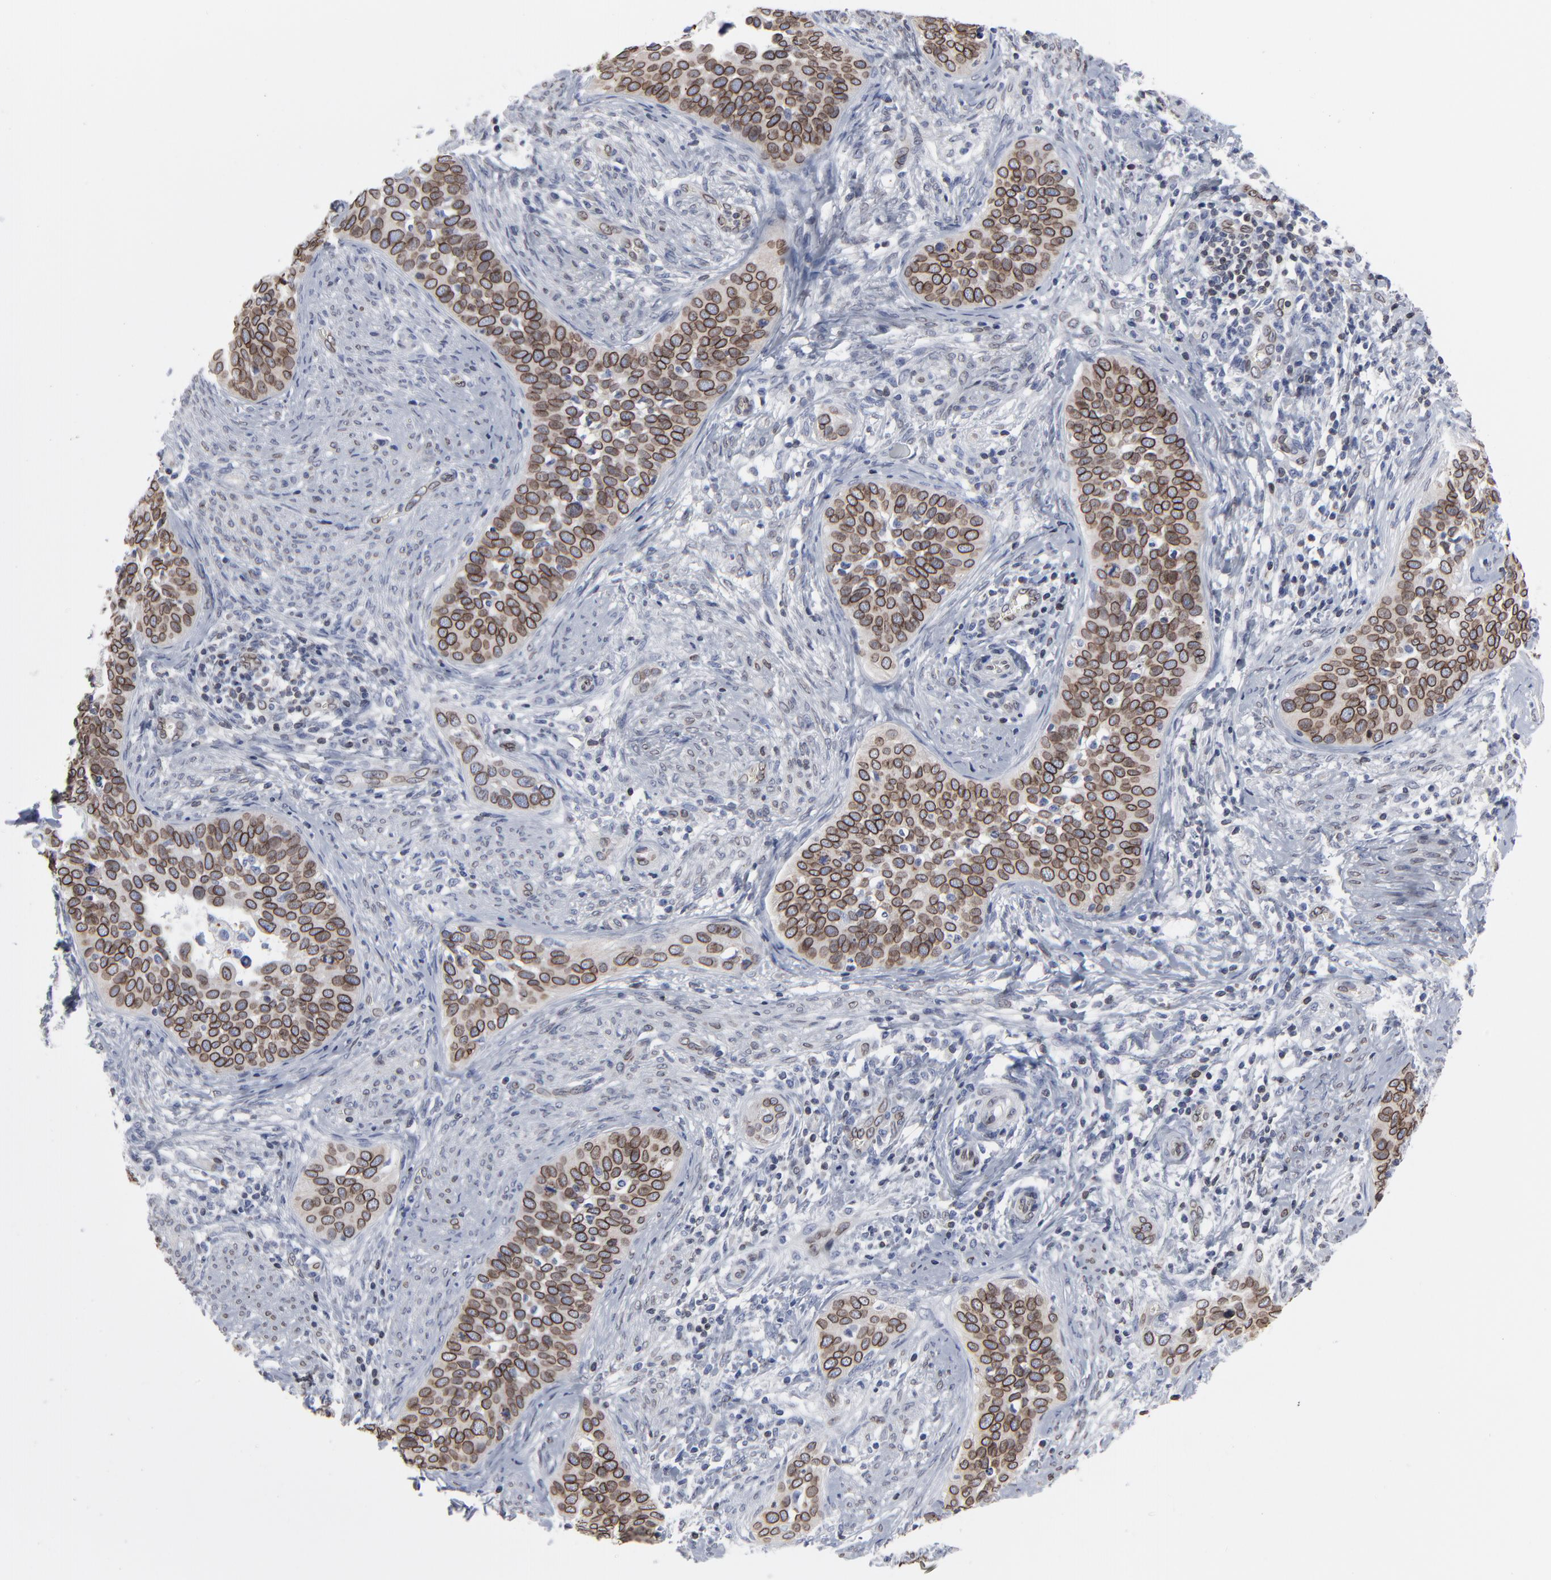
{"staining": {"intensity": "strong", "quantity": ">75%", "location": "cytoplasmic/membranous,nuclear"}, "tissue": "cervical cancer", "cell_type": "Tumor cells", "image_type": "cancer", "snomed": [{"axis": "morphology", "description": "Squamous cell carcinoma, NOS"}, {"axis": "topography", "description": "Cervix"}], "caption": "A brown stain highlights strong cytoplasmic/membranous and nuclear staining of a protein in cervical cancer (squamous cell carcinoma) tumor cells. The staining is performed using DAB brown chromogen to label protein expression. The nuclei are counter-stained blue using hematoxylin.", "gene": "SYNE2", "patient": {"sex": "female", "age": 31}}